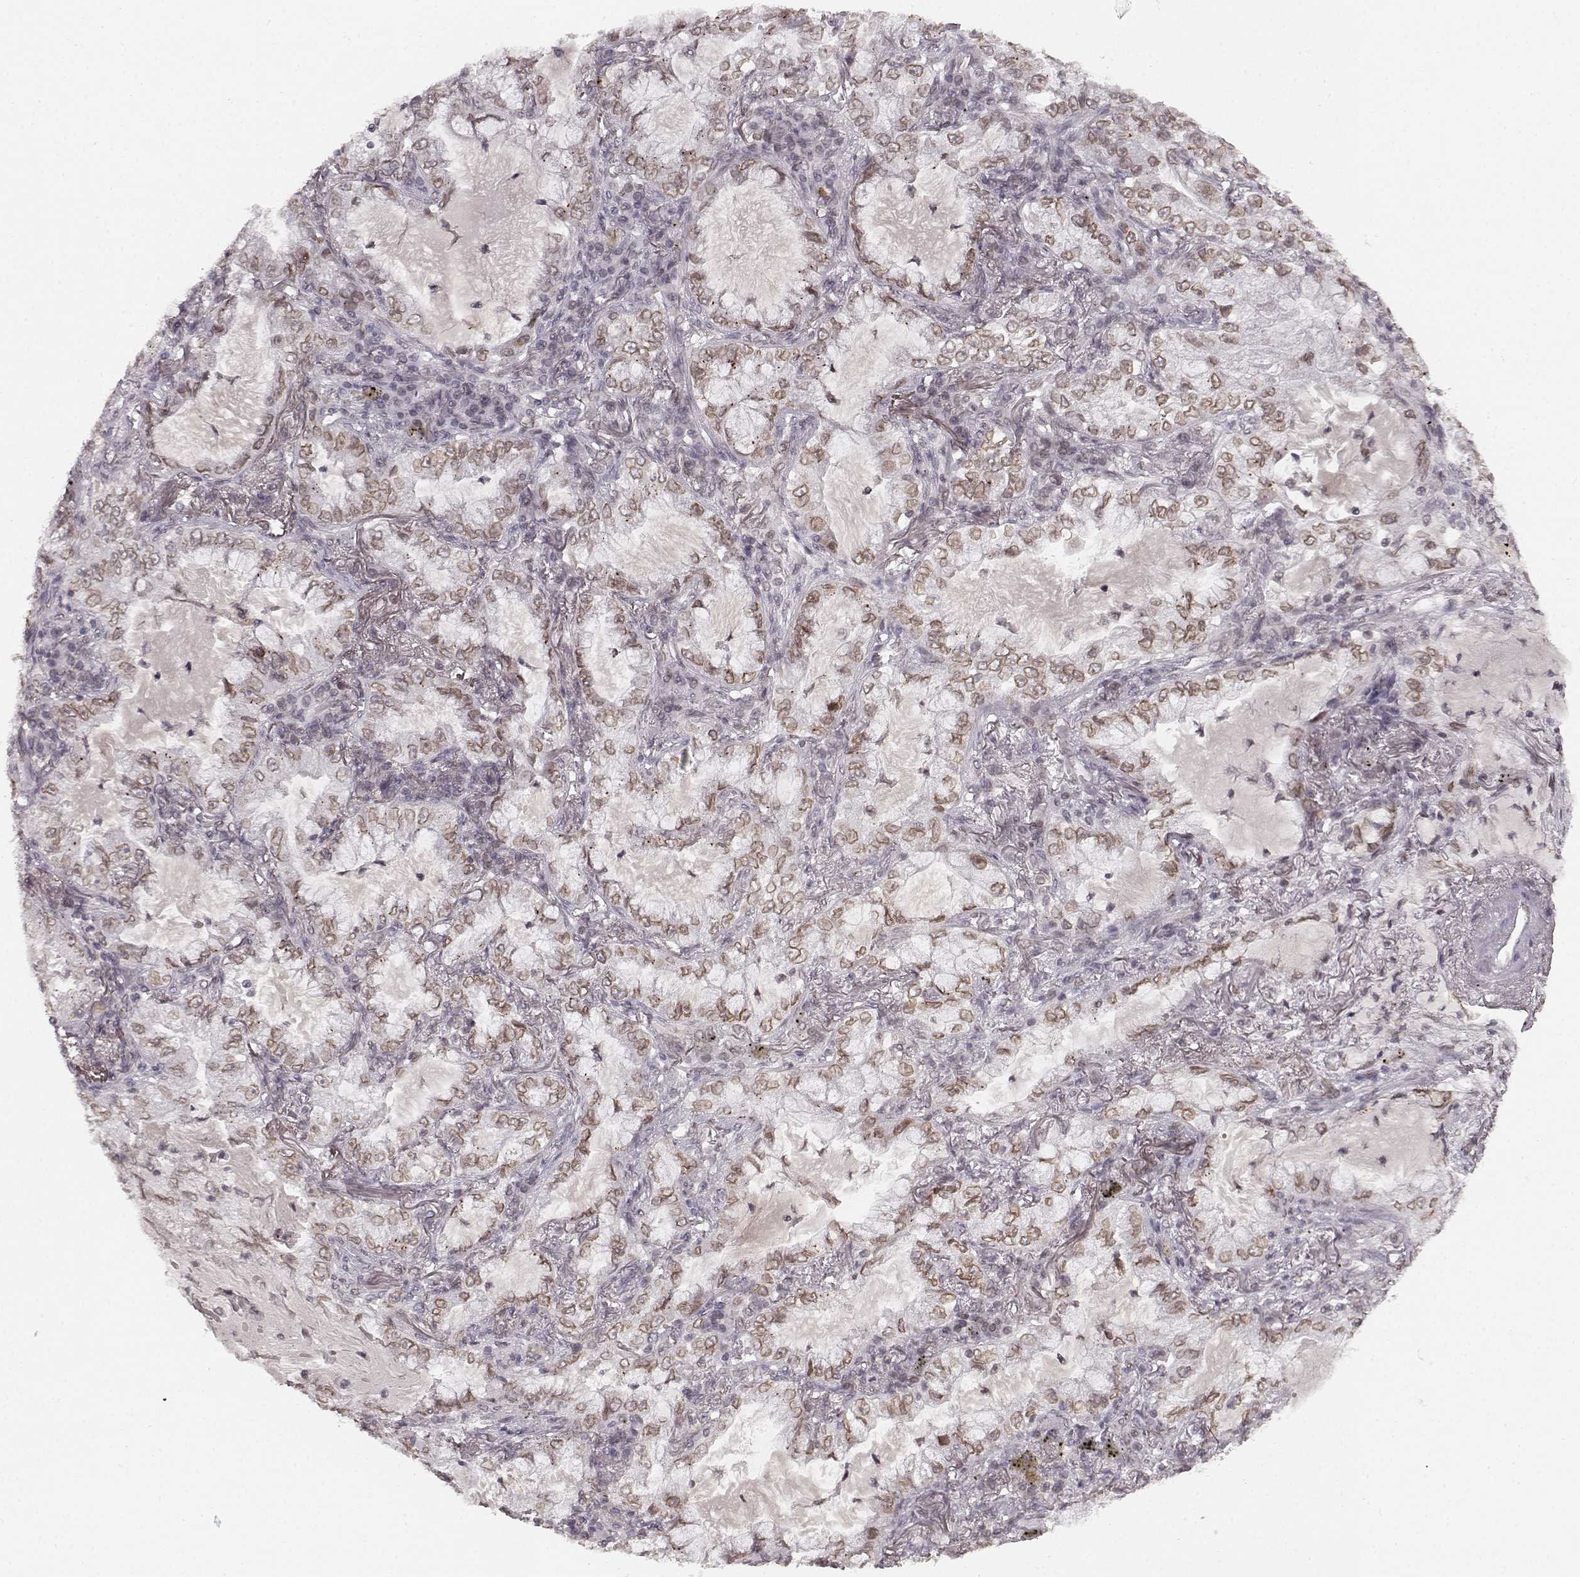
{"staining": {"intensity": "moderate", "quantity": ">75%", "location": "cytoplasmic/membranous,nuclear"}, "tissue": "lung cancer", "cell_type": "Tumor cells", "image_type": "cancer", "snomed": [{"axis": "morphology", "description": "Adenocarcinoma, NOS"}, {"axis": "topography", "description": "Lung"}], "caption": "Approximately >75% of tumor cells in lung adenocarcinoma exhibit moderate cytoplasmic/membranous and nuclear protein positivity as visualized by brown immunohistochemical staining.", "gene": "DCAF12", "patient": {"sex": "female", "age": 73}}